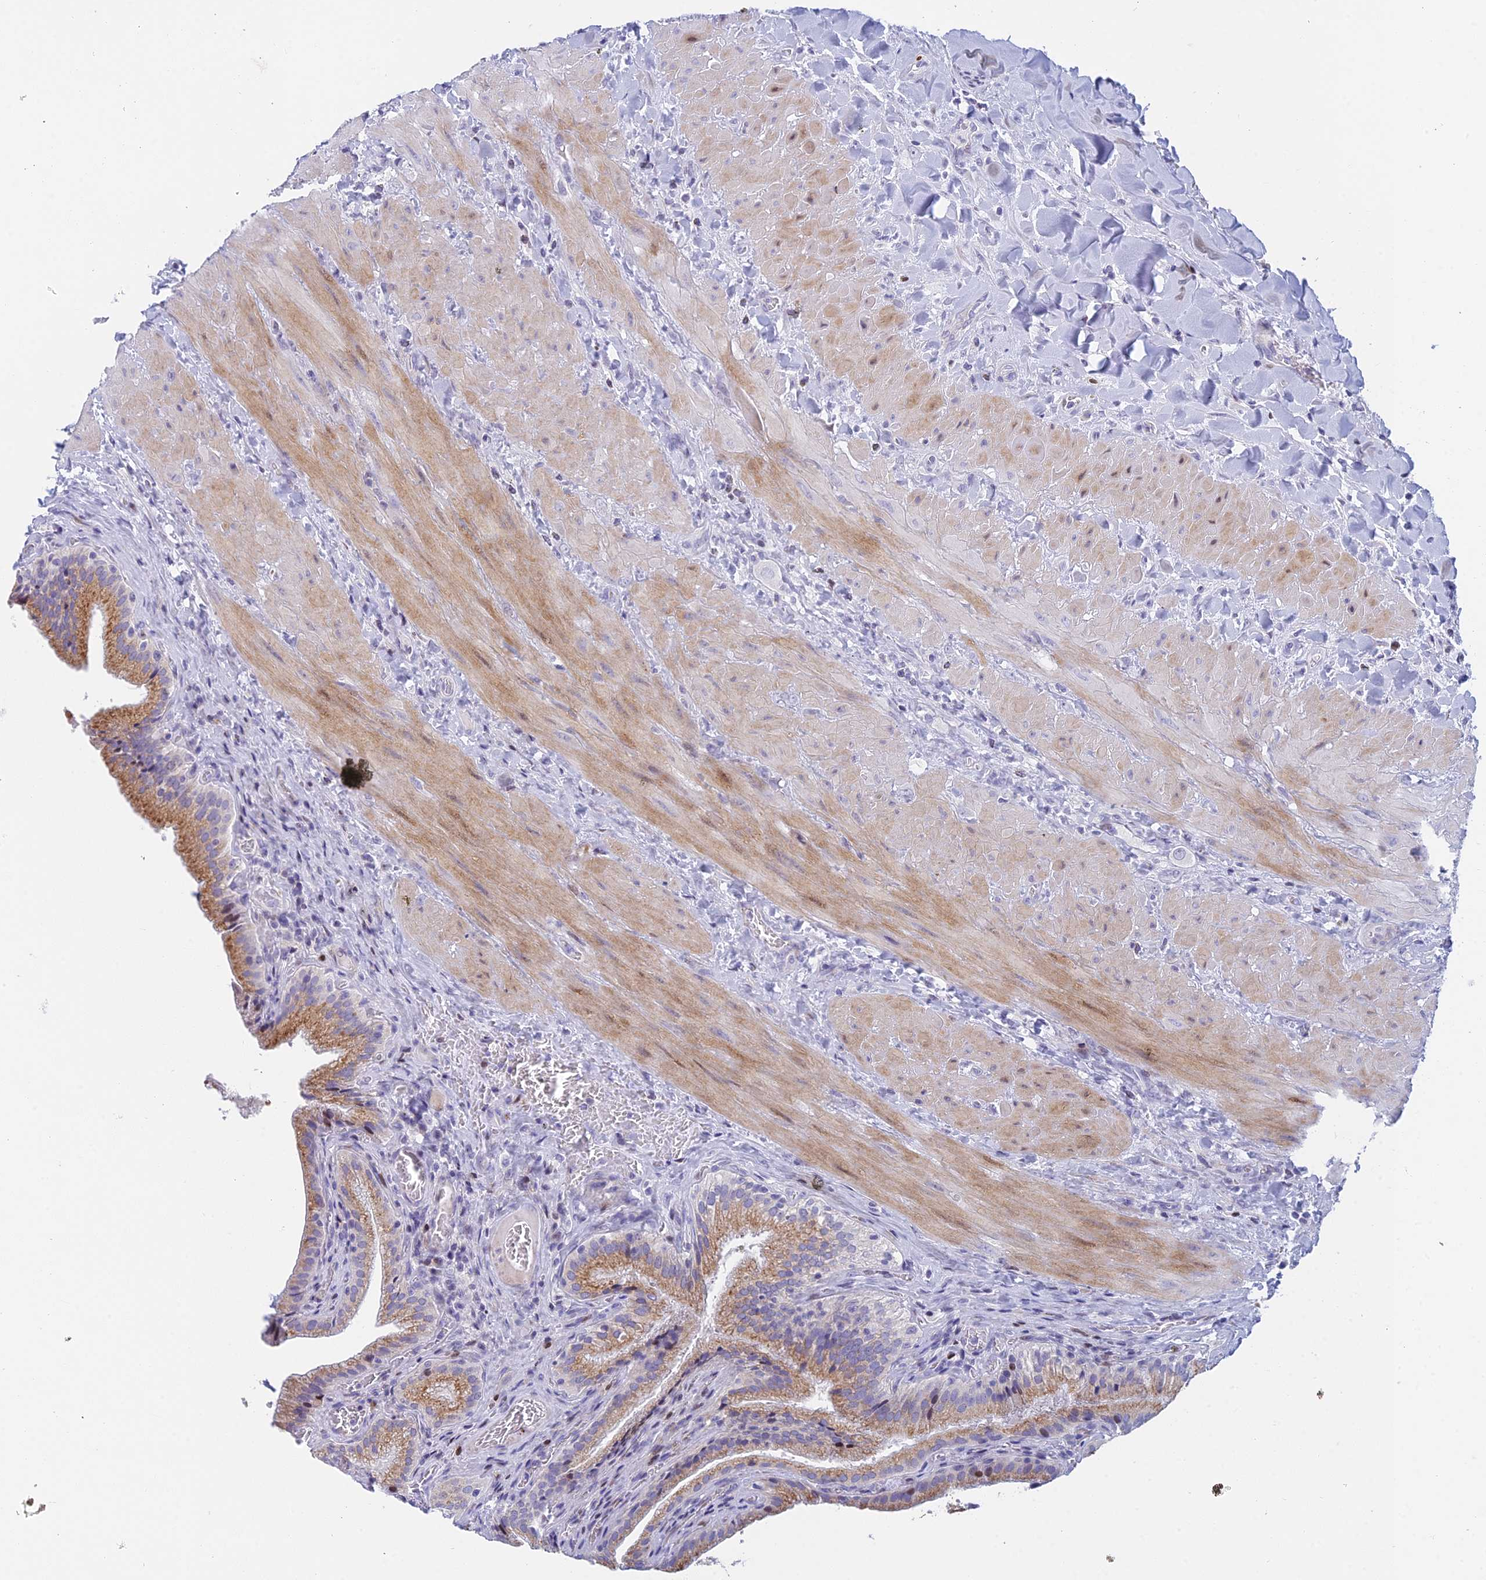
{"staining": {"intensity": "moderate", "quantity": ">75%", "location": "cytoplasmic/membranous"}, "tissue": "gallbladder", "cell_type": "Glandular cells", "image_type": "normal", "snomed": [{"axis": "morphology", "description": "Normal tissue, NOS"}, {"axis": "topography", "description": "Gallbladder"}], "caption": "Immunohistochemistry of benign human gallbladder displays medium levels of moderate cytoplasmic/membranous expression in about >75% of glandular cells. The staining is performed using DAB brown chromogen to label protein expression. The nuclei are counter-stained blue using hematoxylin.", "gene": "REXO5", "patient": {"sex": "male", "age": 24}}